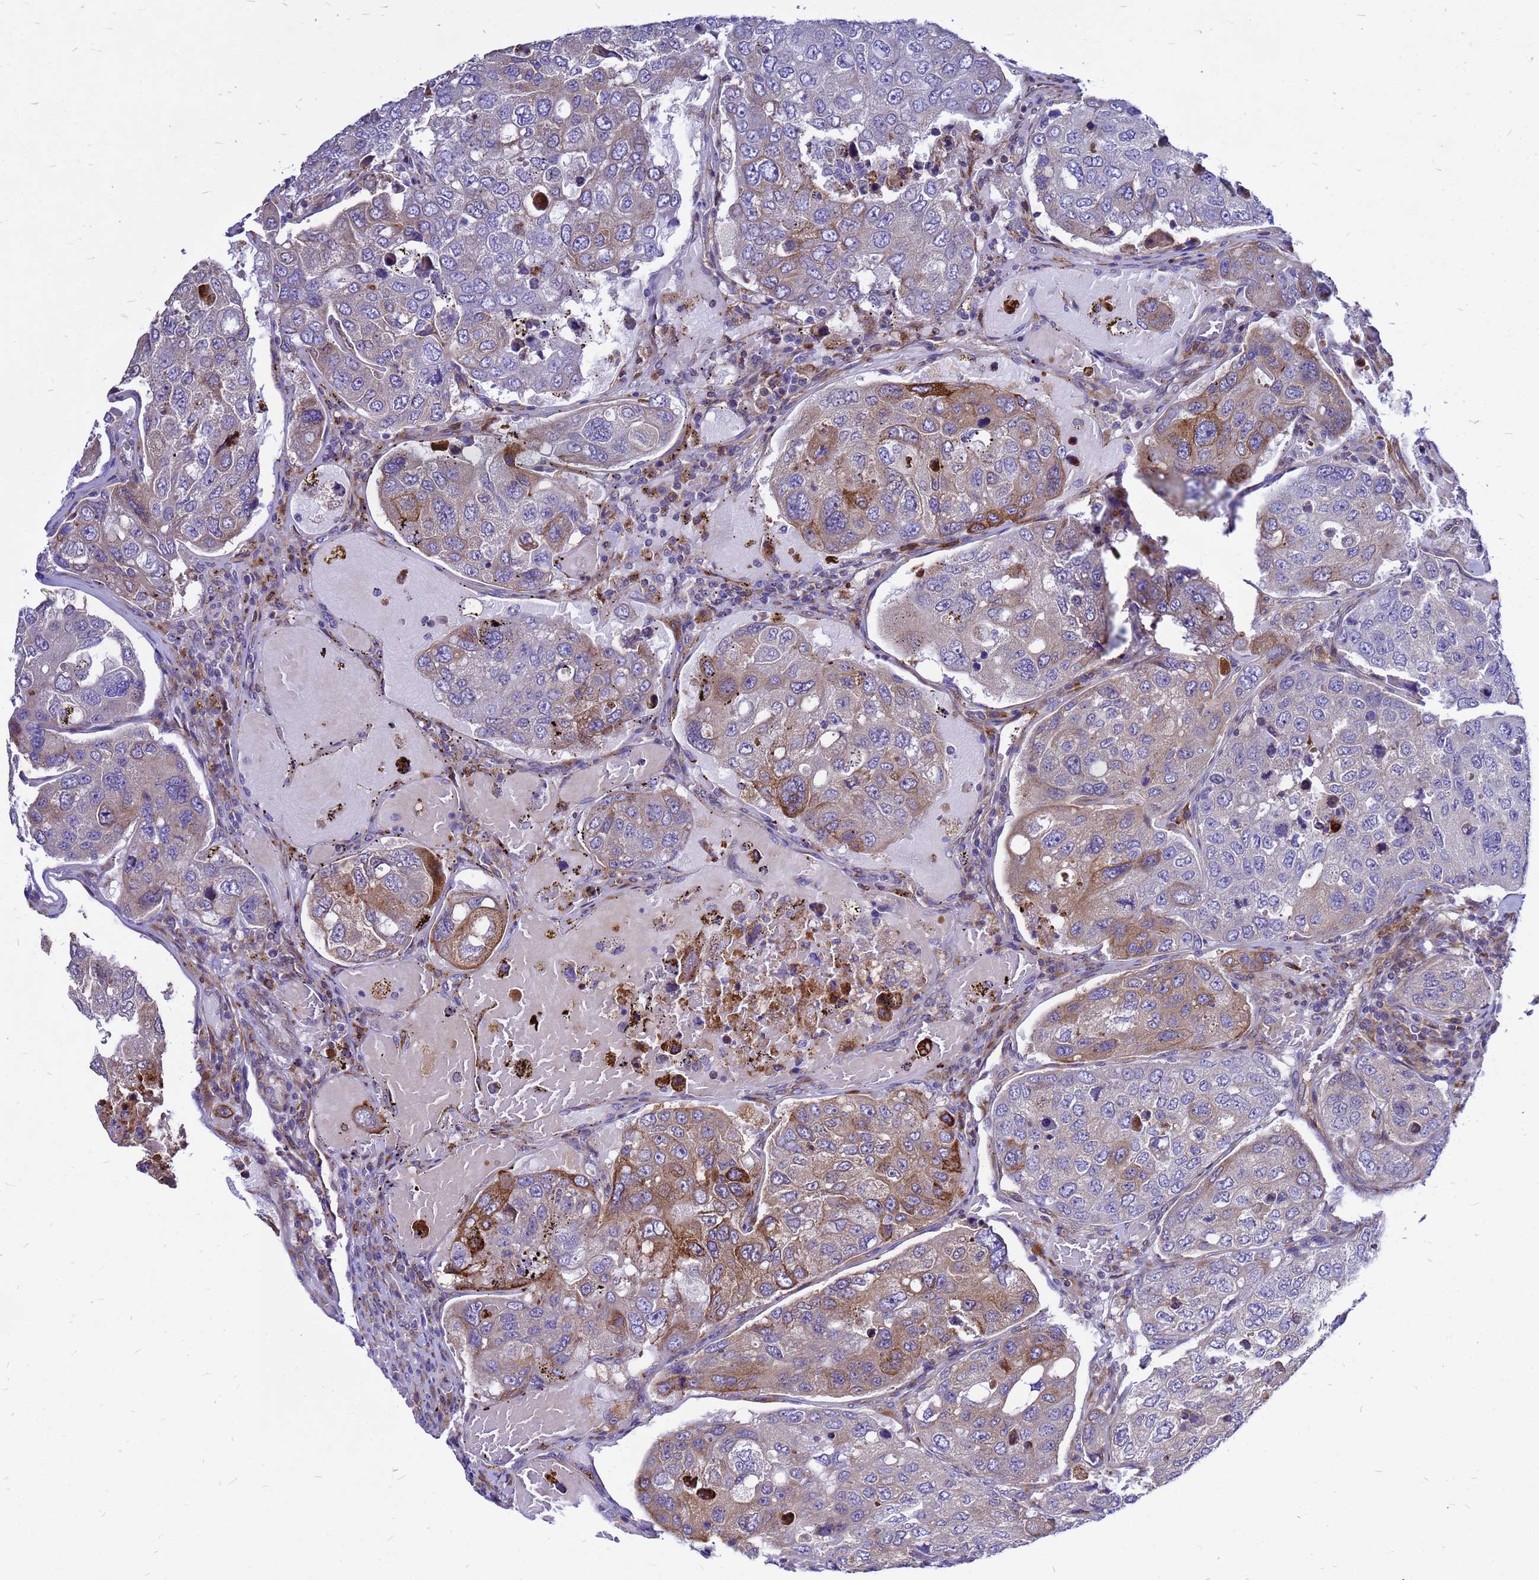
{"staining": {"intensity": "moderate", "quantity": "25%-75%", "location": "cytoplasmic/membranous"}, "tissue": "urothelial cancer", "cell_type": "Tumor cells", "image_type": "cancer", "snomed": [{"axis": "morphology", "description": "Urothelial carcinoma, High grade"}, {"axis": "topography", "description": "Lymph node"}, {"axis": "topography", "description": "Urinary bladder"}], "caption": "This micrograph displays high-grade urothelial carcinoma stained with IHC to label a protein in brown. The cytoplasmic/membranous of tumor cells show moderate positivity for the protein. Nuclei are counter-stained blue.", "gene": "FHIP1A", "patient": {"sex": "male", "age": 51}}